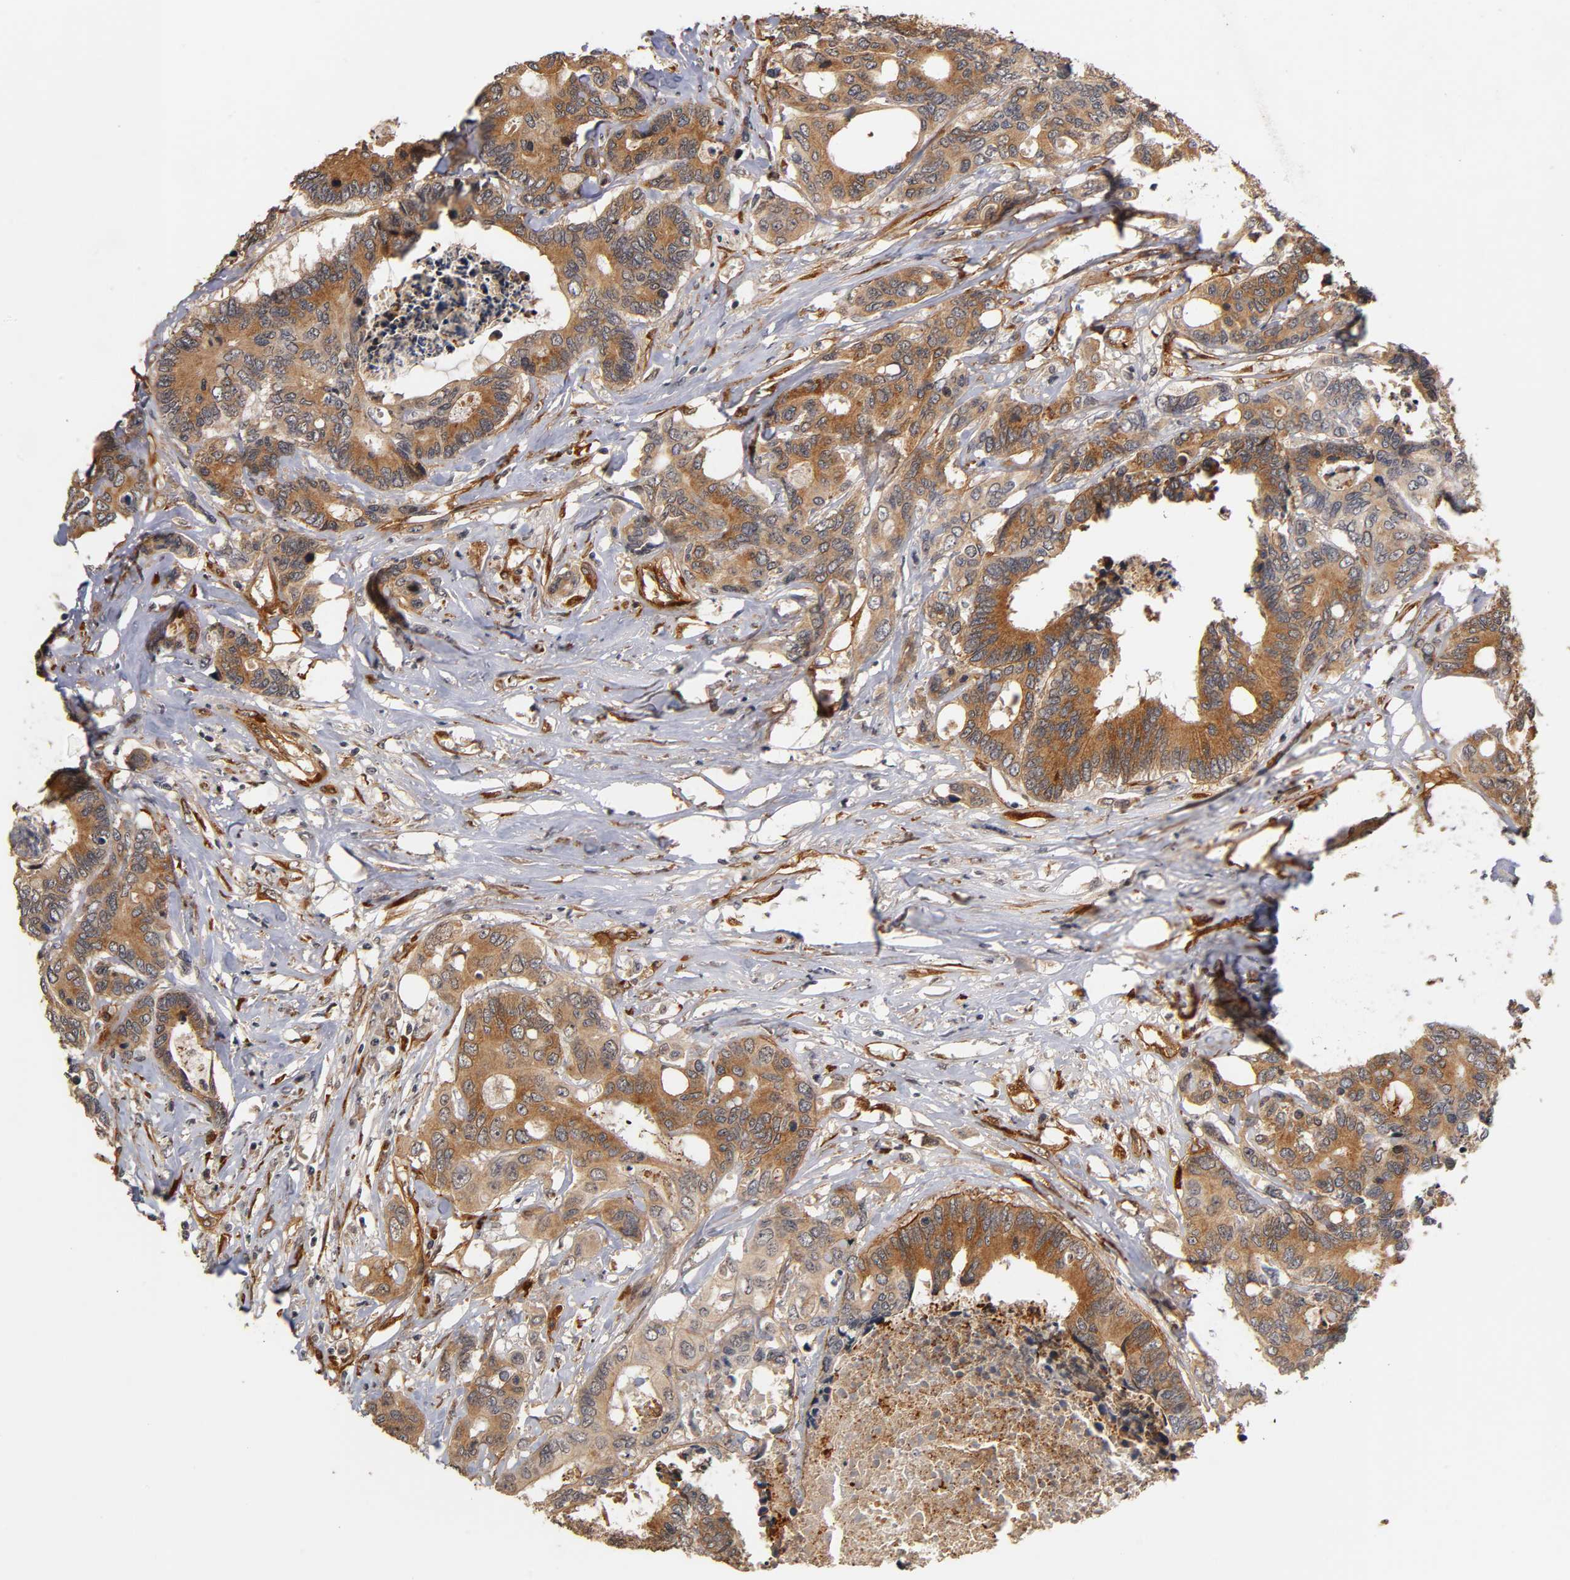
{"staining": {"intensity": "moderate", "quantity": ">75%", "location": "cytoplasmic/membranous"}, "tissue": "colorectal cancer", "cell_type": "Tumor cells", "image_type": "cancer", "snomed": [{"axis": "morphology", "description": "Adenocarcinoma, NOS"}, {"axis": "topography", "description": "Rectum"}], "caption": "Immunohistochemistry (IHC) of human adenocarcinoma (colorectal) reveals medium levels of moderate cytoplasmic/membranous positivity in approximately >75% of tumor cells. The staining was performed using DAB to visualize the protein expression in brown, while the nuclei were stained in blue with hematoxylin (Magnification: 20x).", "gene": "LAMB1", "patient": {"sex": "male", "age": 55}}